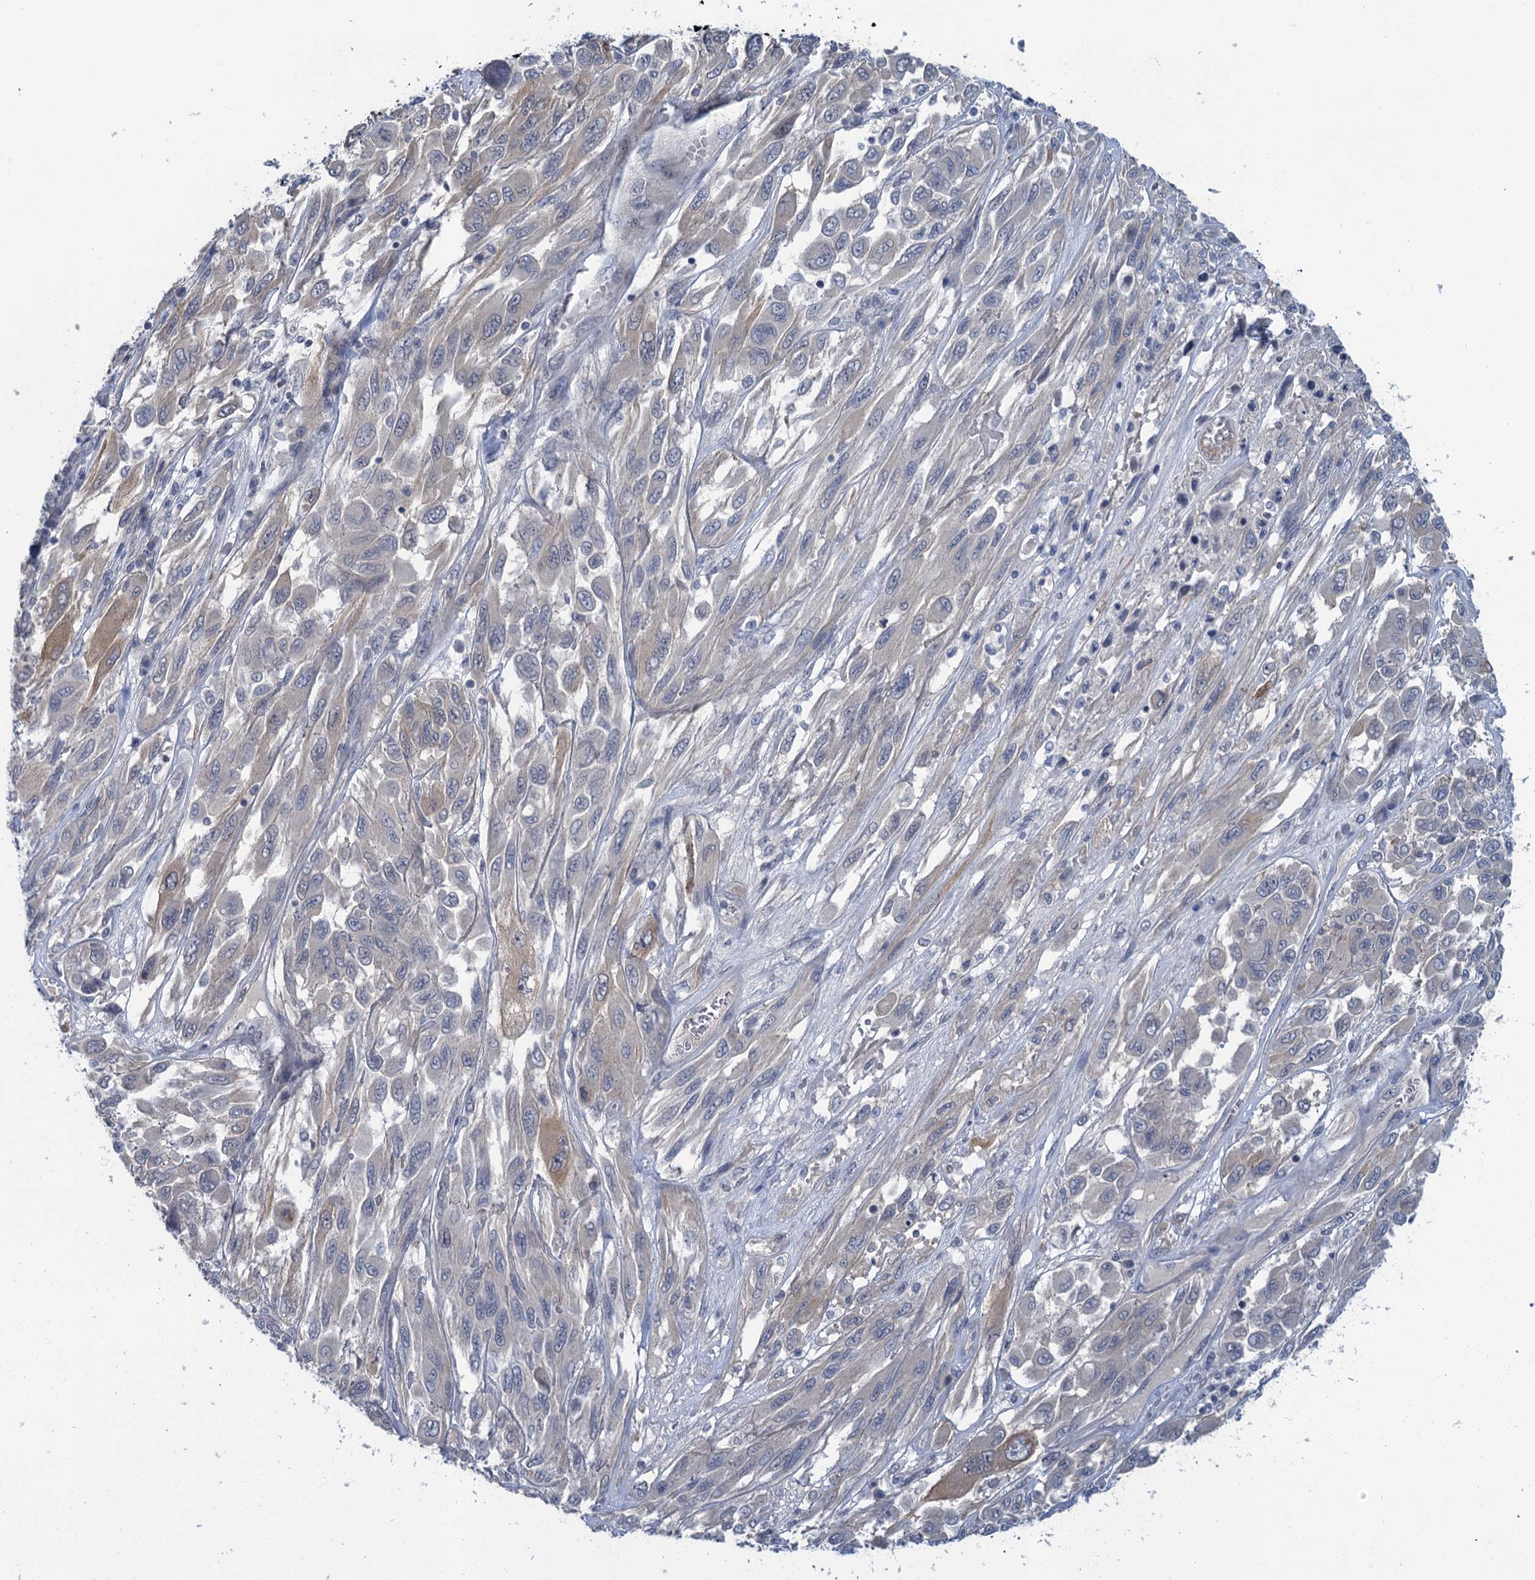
{"staining": {"intensity": "weak", "quantity": "<25%", "location": "cytoplasmic/membranous"}, "tissue": "melanoma", "cell_type": "Tumor cells", "image_type": "cancer", "snomed": [{"axis": "morphology", "description": "Malignant melanoma, NOS"}, {"axis": "topography", "description": "Skin"}], "caption": "DAB (3,3'-diaminobenzidine) immunohistochemical staining of human malignant melanoma exhibits no significant expression in tumor cells.", "gene": "MRFAP1", "patient": {"sex": "female", "age": 91}}